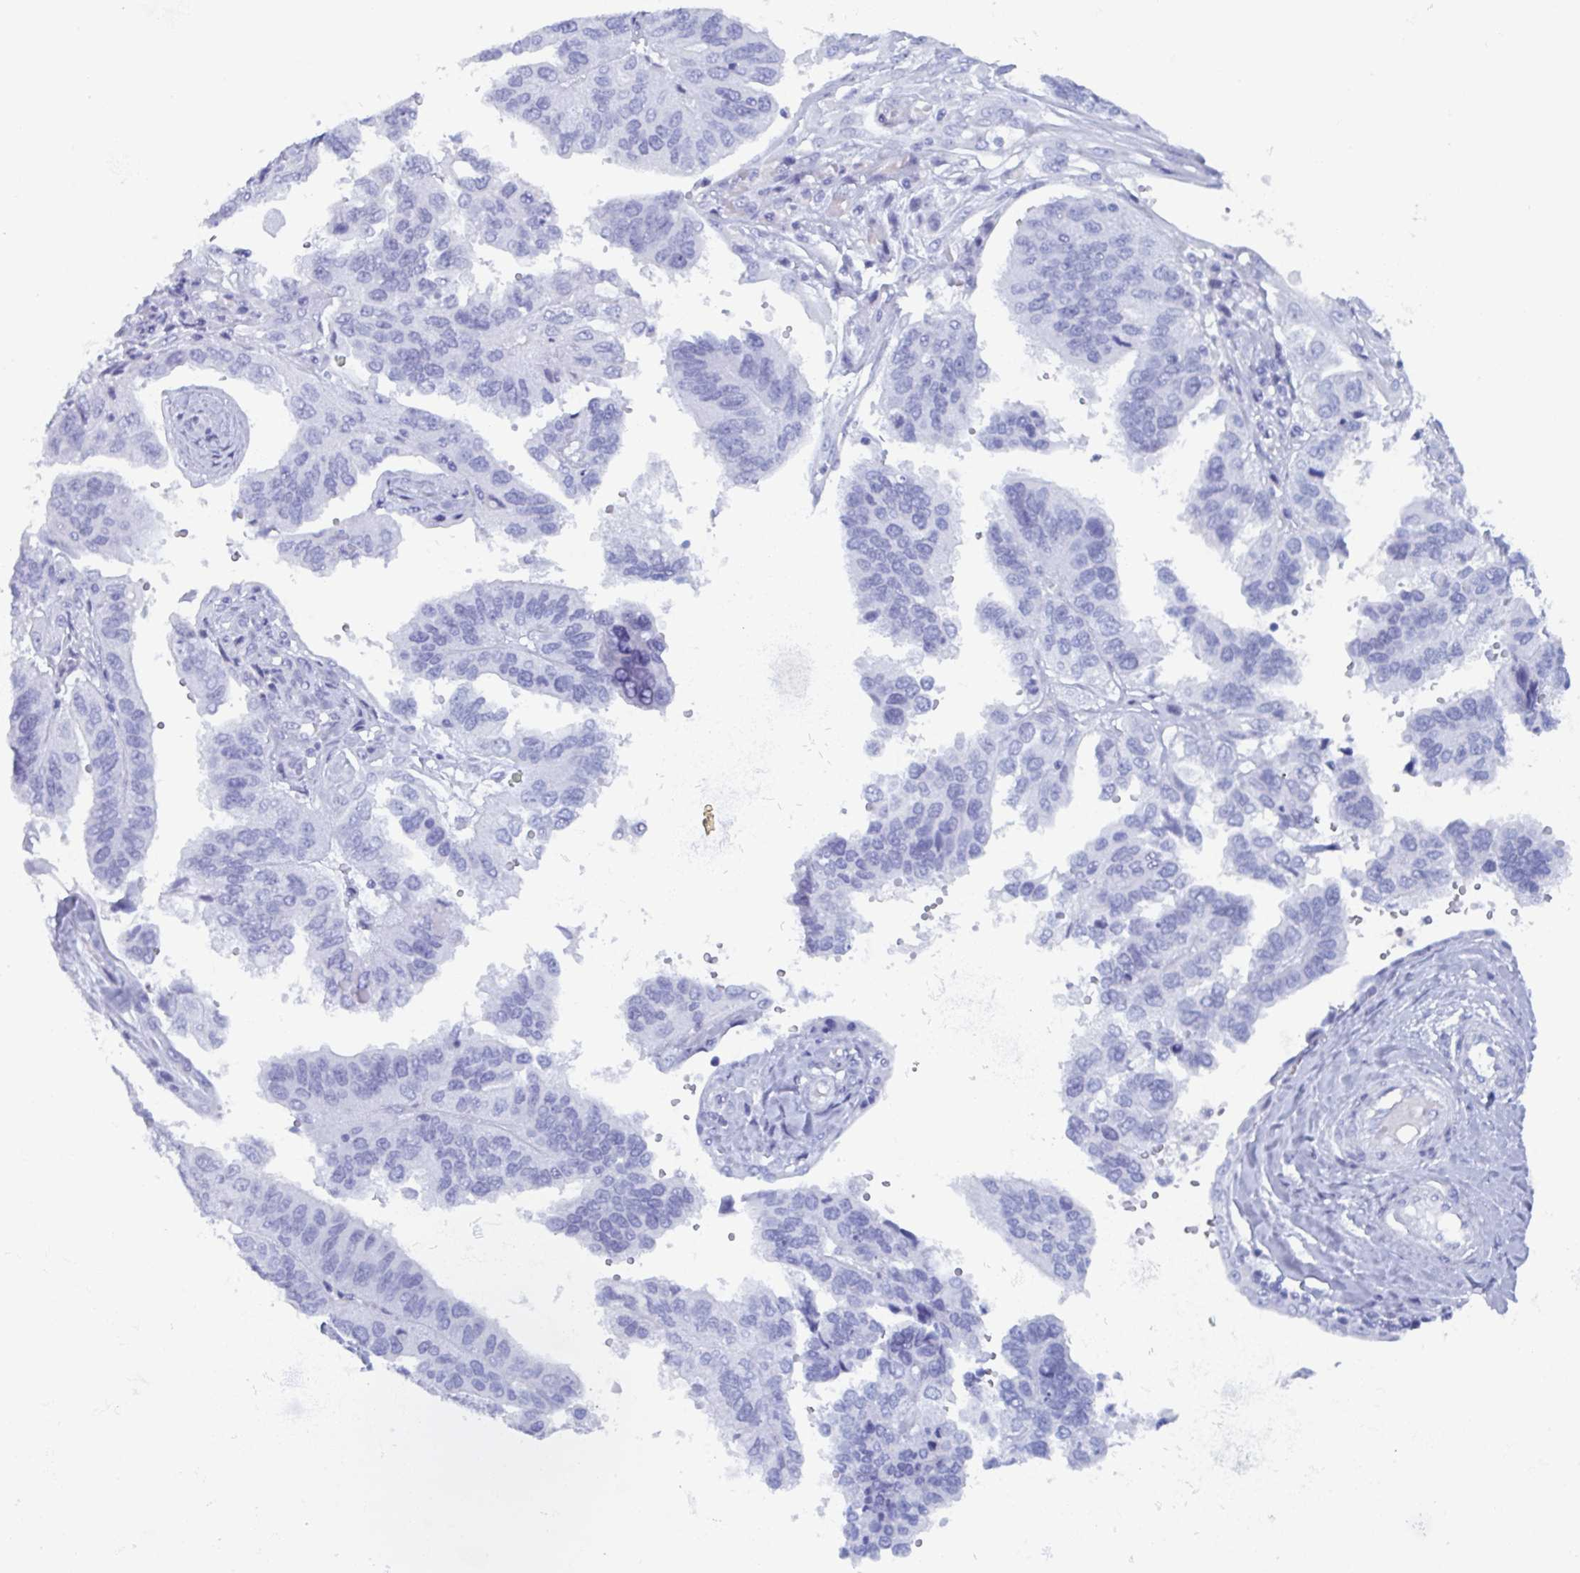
{"staining": {"intensity": "negative", "quantity": "none", "location": "none"}, "tissue": "ovarian cancer", "cell_type": "Tumor cells", "image_type": "cancer", "snomed": [{"axis": "morphology", "description": "Cystadenocarcinoma, serous, NOS"}, {"axis": "topography", "description": "Ovary"}], "caption": "This photomicrograph is of ovarian cancer stained with immunohistochemistry (IHC) to label a protein in brown with the nuclei are counter-stained blue. There is no expression in tumor cells. (IHC, brightfield microscopy, high magnification).", "gene": "BPI", "patient": {"sex": "female", "age": 79}}